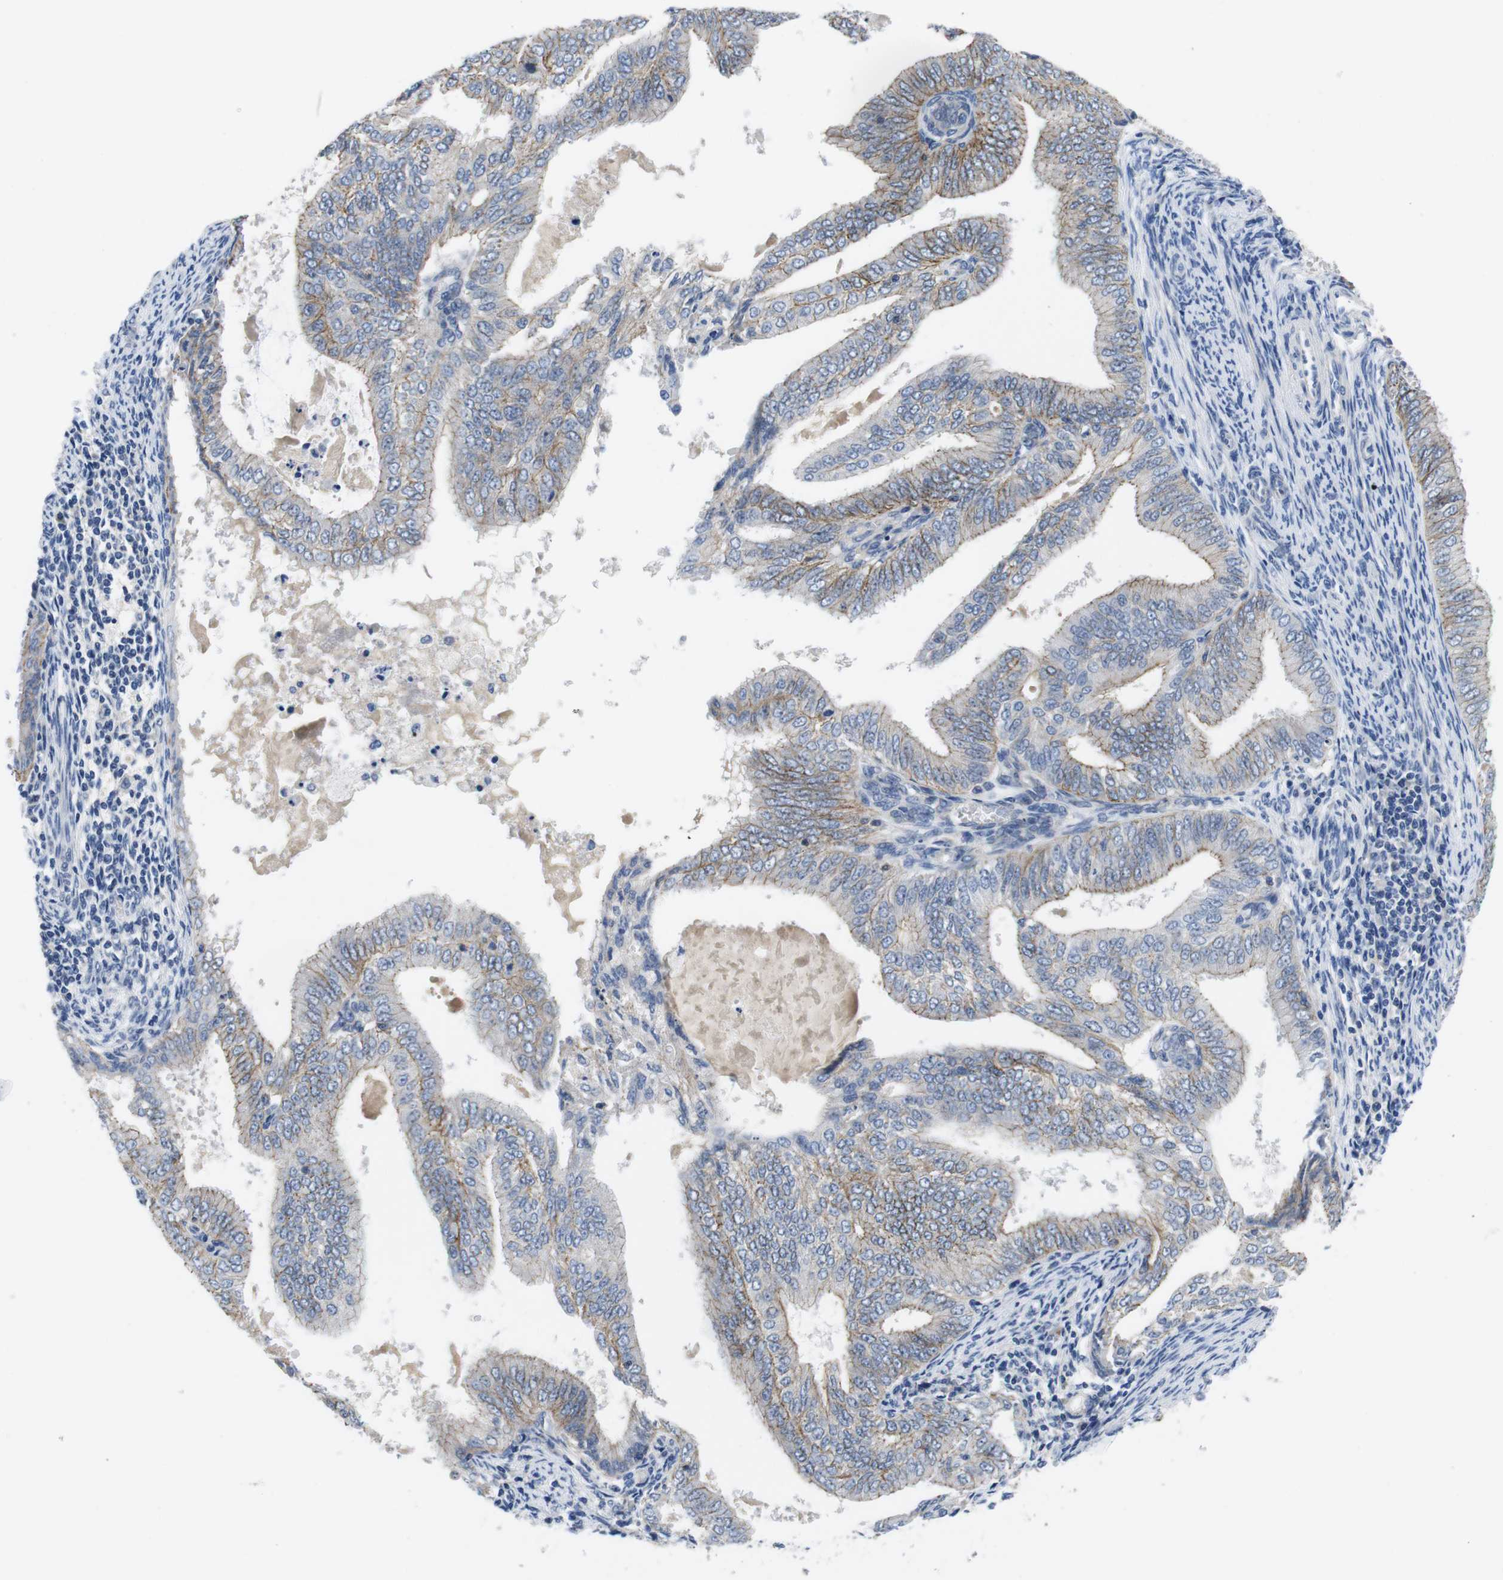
{"staining": {"intensity": "moderate", "quantity": "25%-75%", "location": "cytoplasmic/membranous"}, "tissue": "endometrial cancer", "cell_type": "Tumor cells", "image_type": "cancer", "snomed": [{"axis": "morphology", "description": "Adenocarcinoma, NOS"}, {"axis": "topography", "description": "Endometrium"}], "caption": "IHC image of neoplastic tissue: endometrial cancer (adenocarcinoma) stained using IHC reveals medium levels of moderate protein expression localized specifically in the cytoplasmic/membranous of tumor cells, appearing as a cytoplasmic/membranous brown color.", "gene": "SCRIB", "patient": {"sex": "female", "age": 58}}